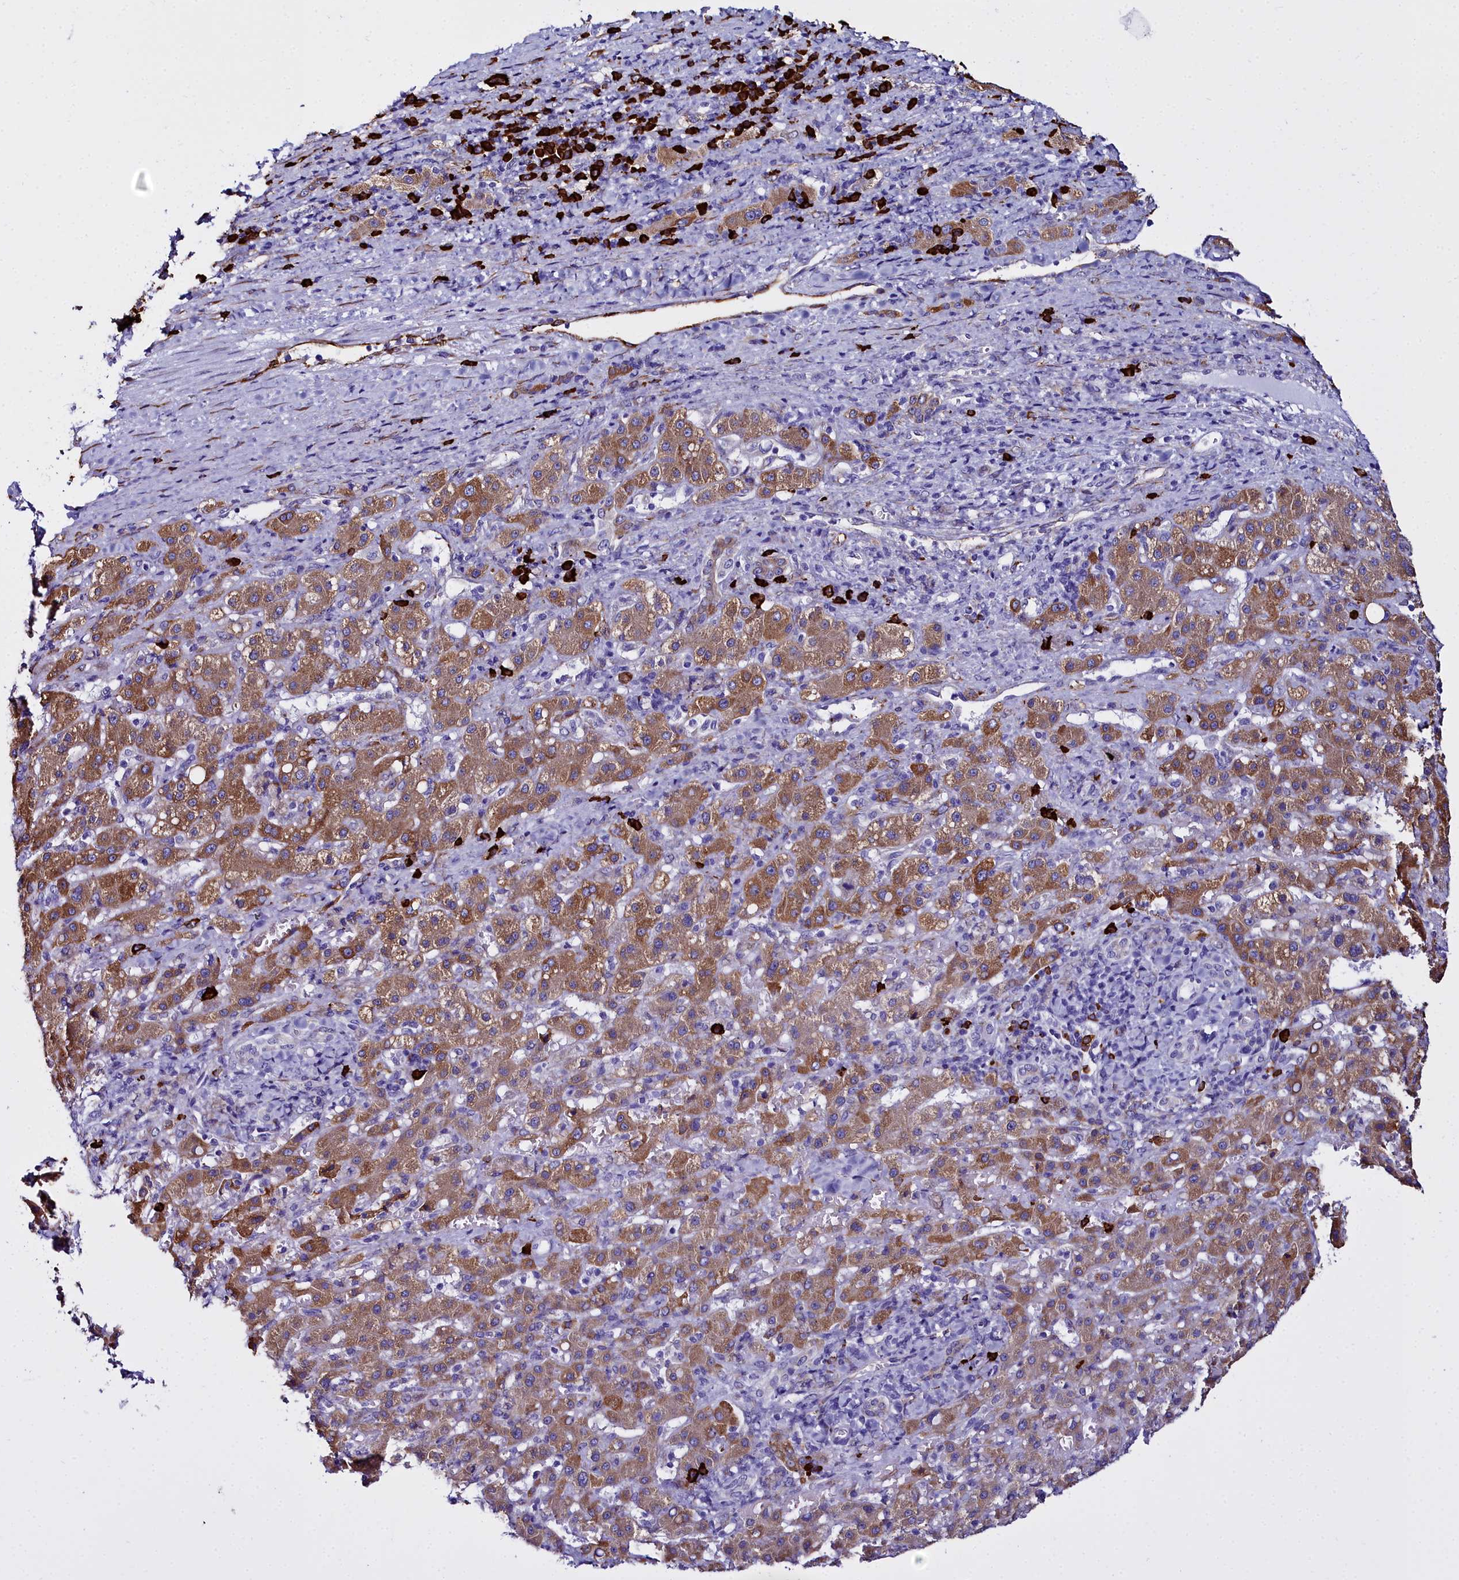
{"staining": {"intensity": "moderate", "quantity": "25%-75%", "location": "cytoplasmic/membranous"}, "tissue": "liver cancer", "cell_type": "Tumor cells", "image_type": "cancer", "snomed": [{"axis": "morphology", "description": "Carcinoma, Hepatocellular, NOS"}, {"axis": "topography", "description": "Liver"}], "caption": "The photomicrograph exhibits staining of liver hepatocellular carcinoma, revealing moderate cytoplasmic/membranous protein staining (brown color) within tumor cells.", "gene": "TXNDC5", "patient": {"sex": "female", "age": 58}}